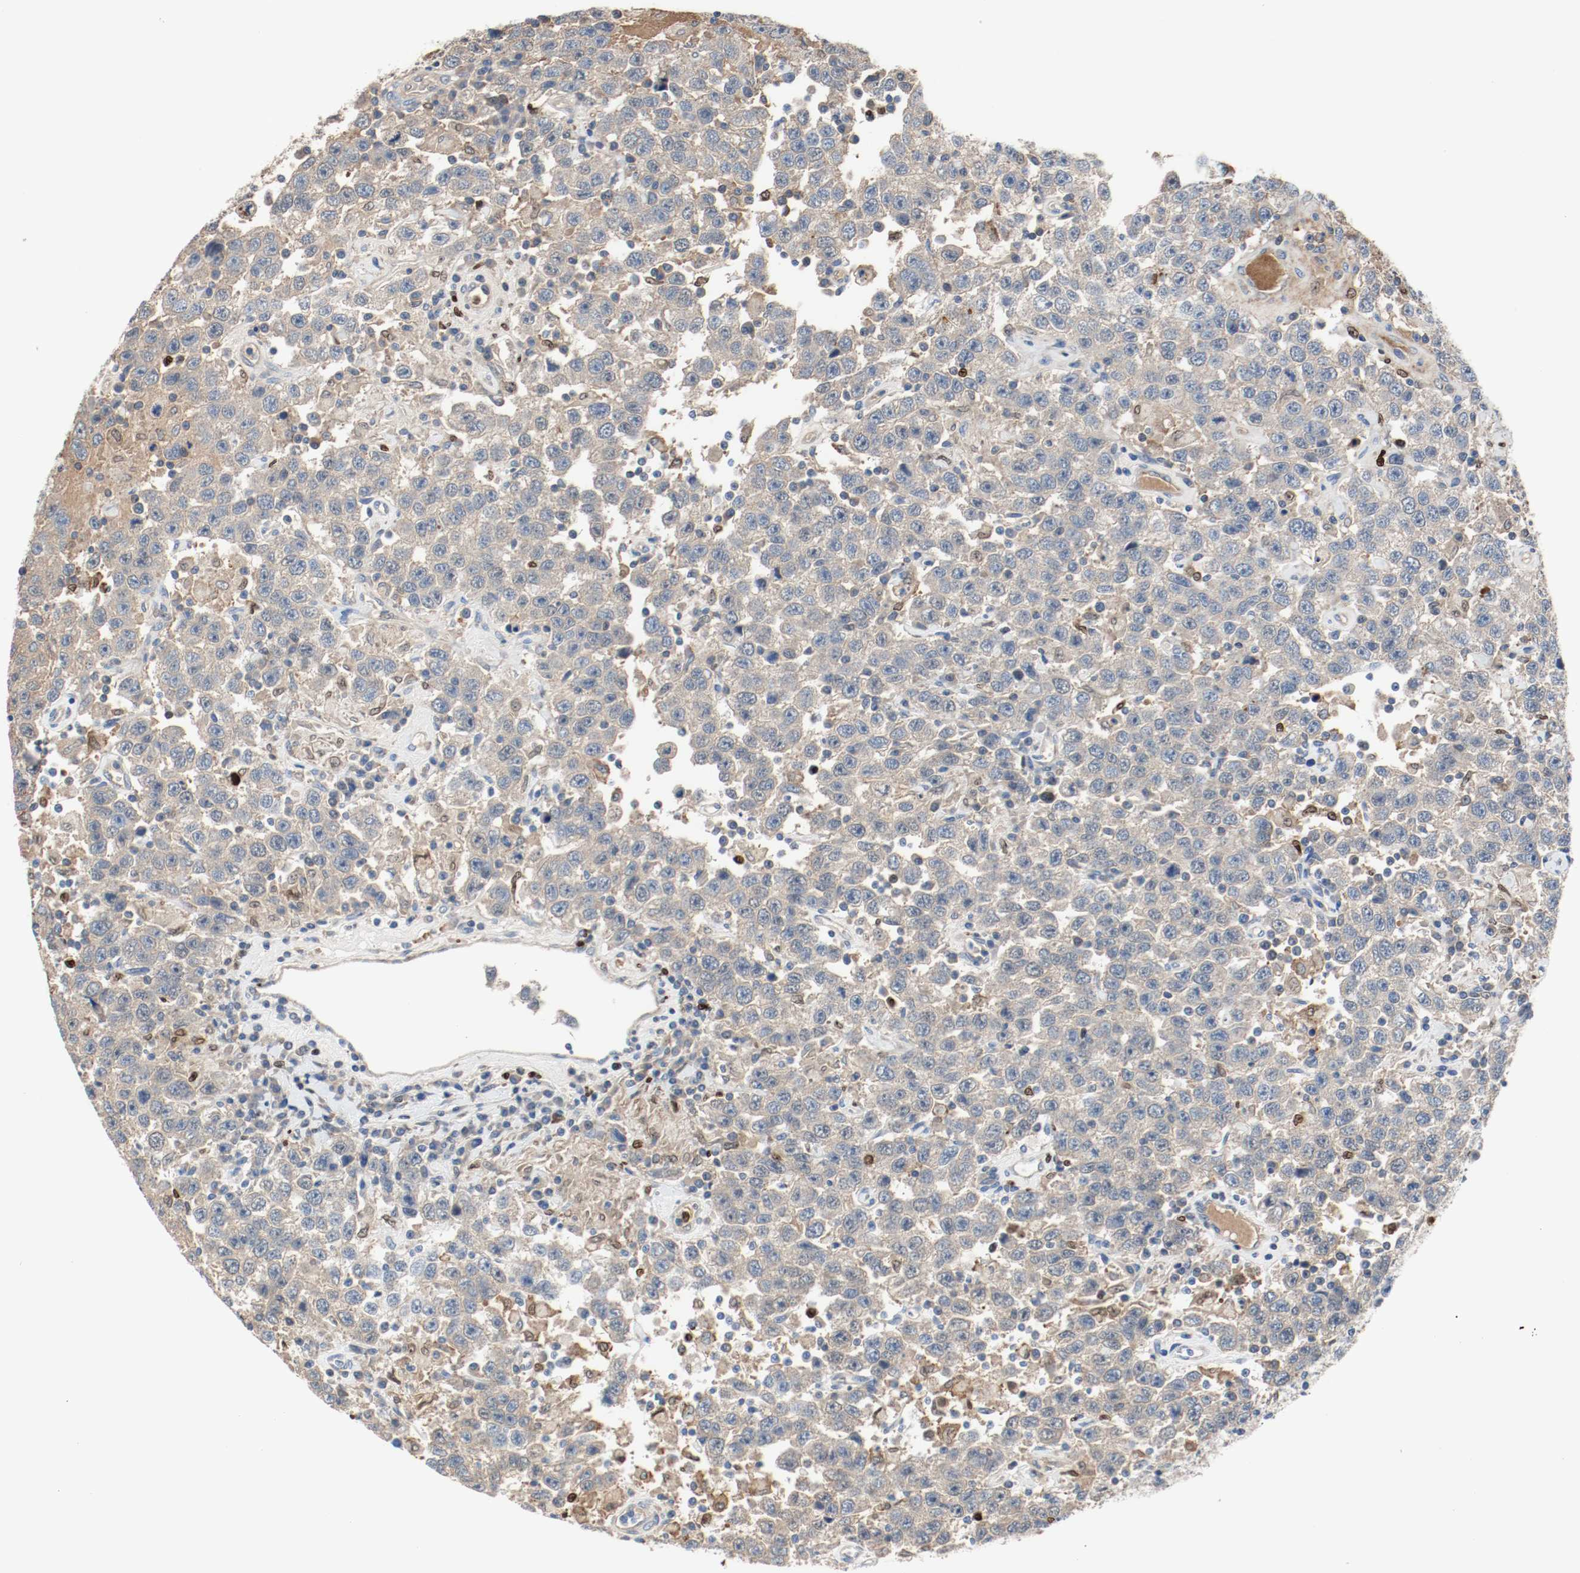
{"staining": {"intensity": "negative", "quantity": "none", "location": "none"}, "tissue": "testis cancer", "cell_type": "Tumor cells", "image_type": "cancer", "snomed": [{"axis": "morphology", "description": "Seminoma, NOS"}, {"axis": "topography", "description": "Testis"}], "caption": "A high-resolution photomicrograph shows IHC staining of testis cancer, which shows no significant expression in tumor cells. (Brightfield microscopy of DAB (3,3'-diaminobenzidine) IHC at high magnification).", "gene": "BLK", "patient": {"sex": "male", "age": 41}}